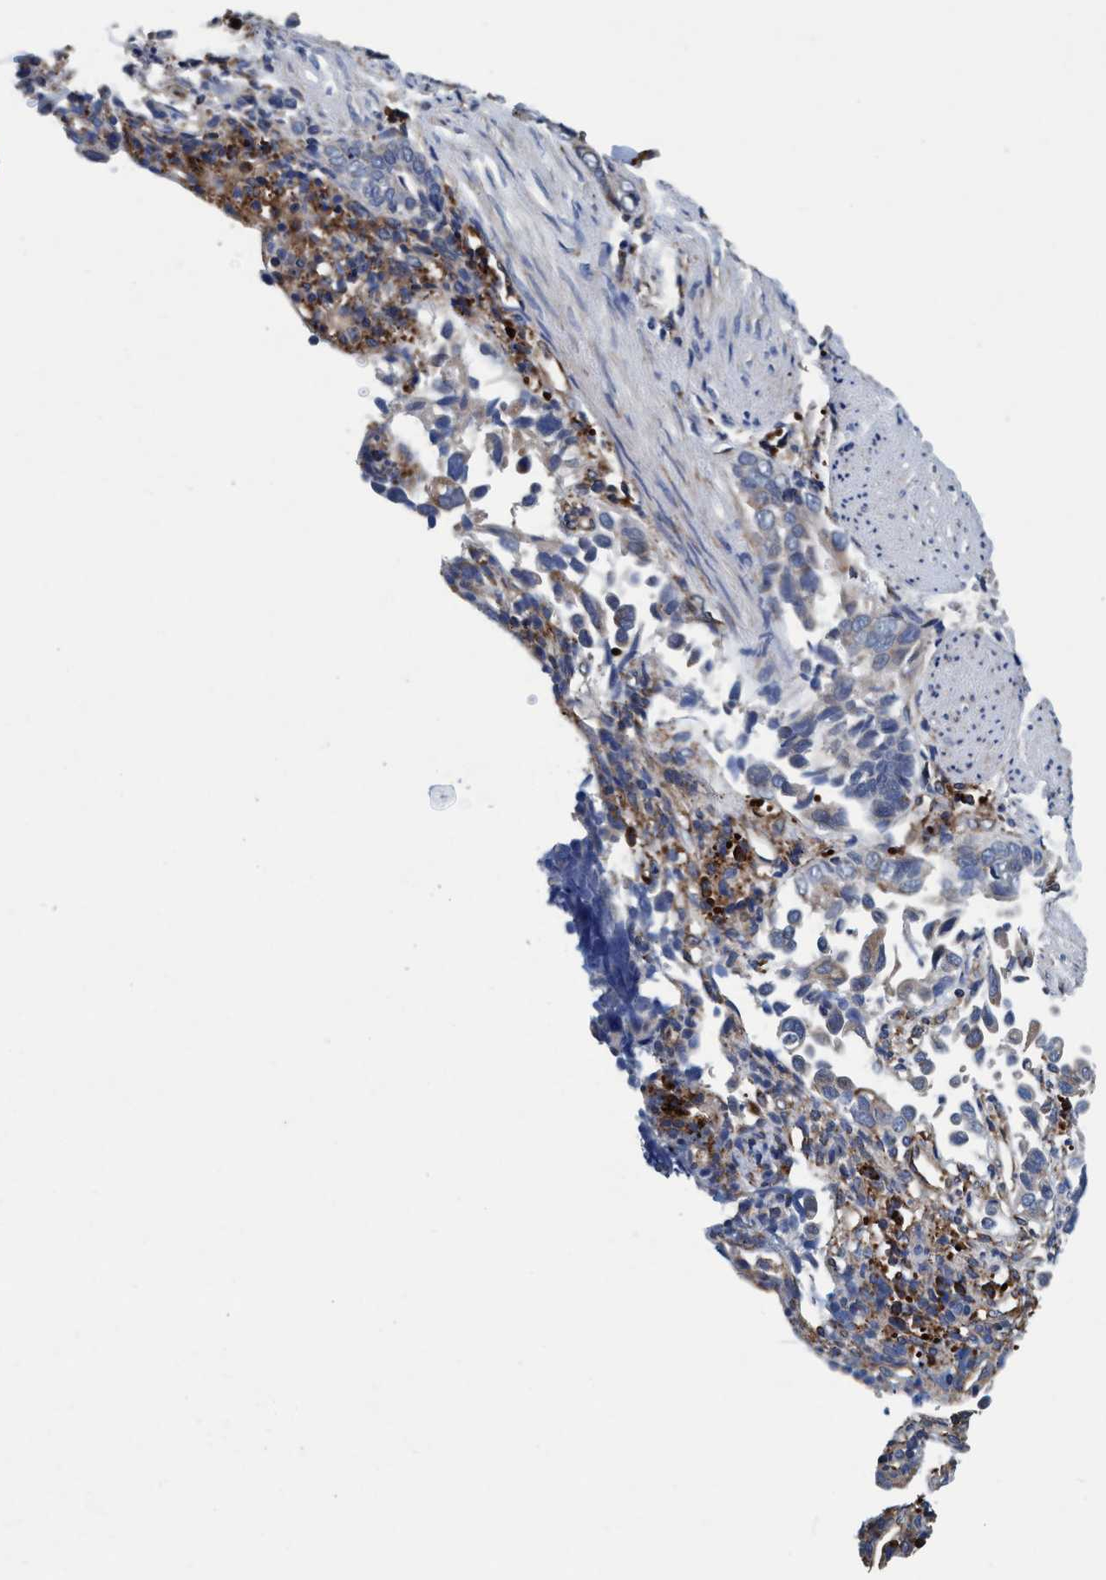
{"staining": {"intensity": "weak", "quantity": "<25%", "location": "nuclear"}, "tissue": "liver cancer", "cell_type": "Tumor cells", "image_type": "cancer", "snomed": [{"axis": "morphology", "description": "Cholangiocarcinoma"}, {"axis": "topography", "description": "Liver"}], "caption": "The photomicrograph reveals no staining of tumor cells in cholangiocarcinoma (liver).", "gene": "ENDOG", "patient": {"sex": "female", "age": 79}}